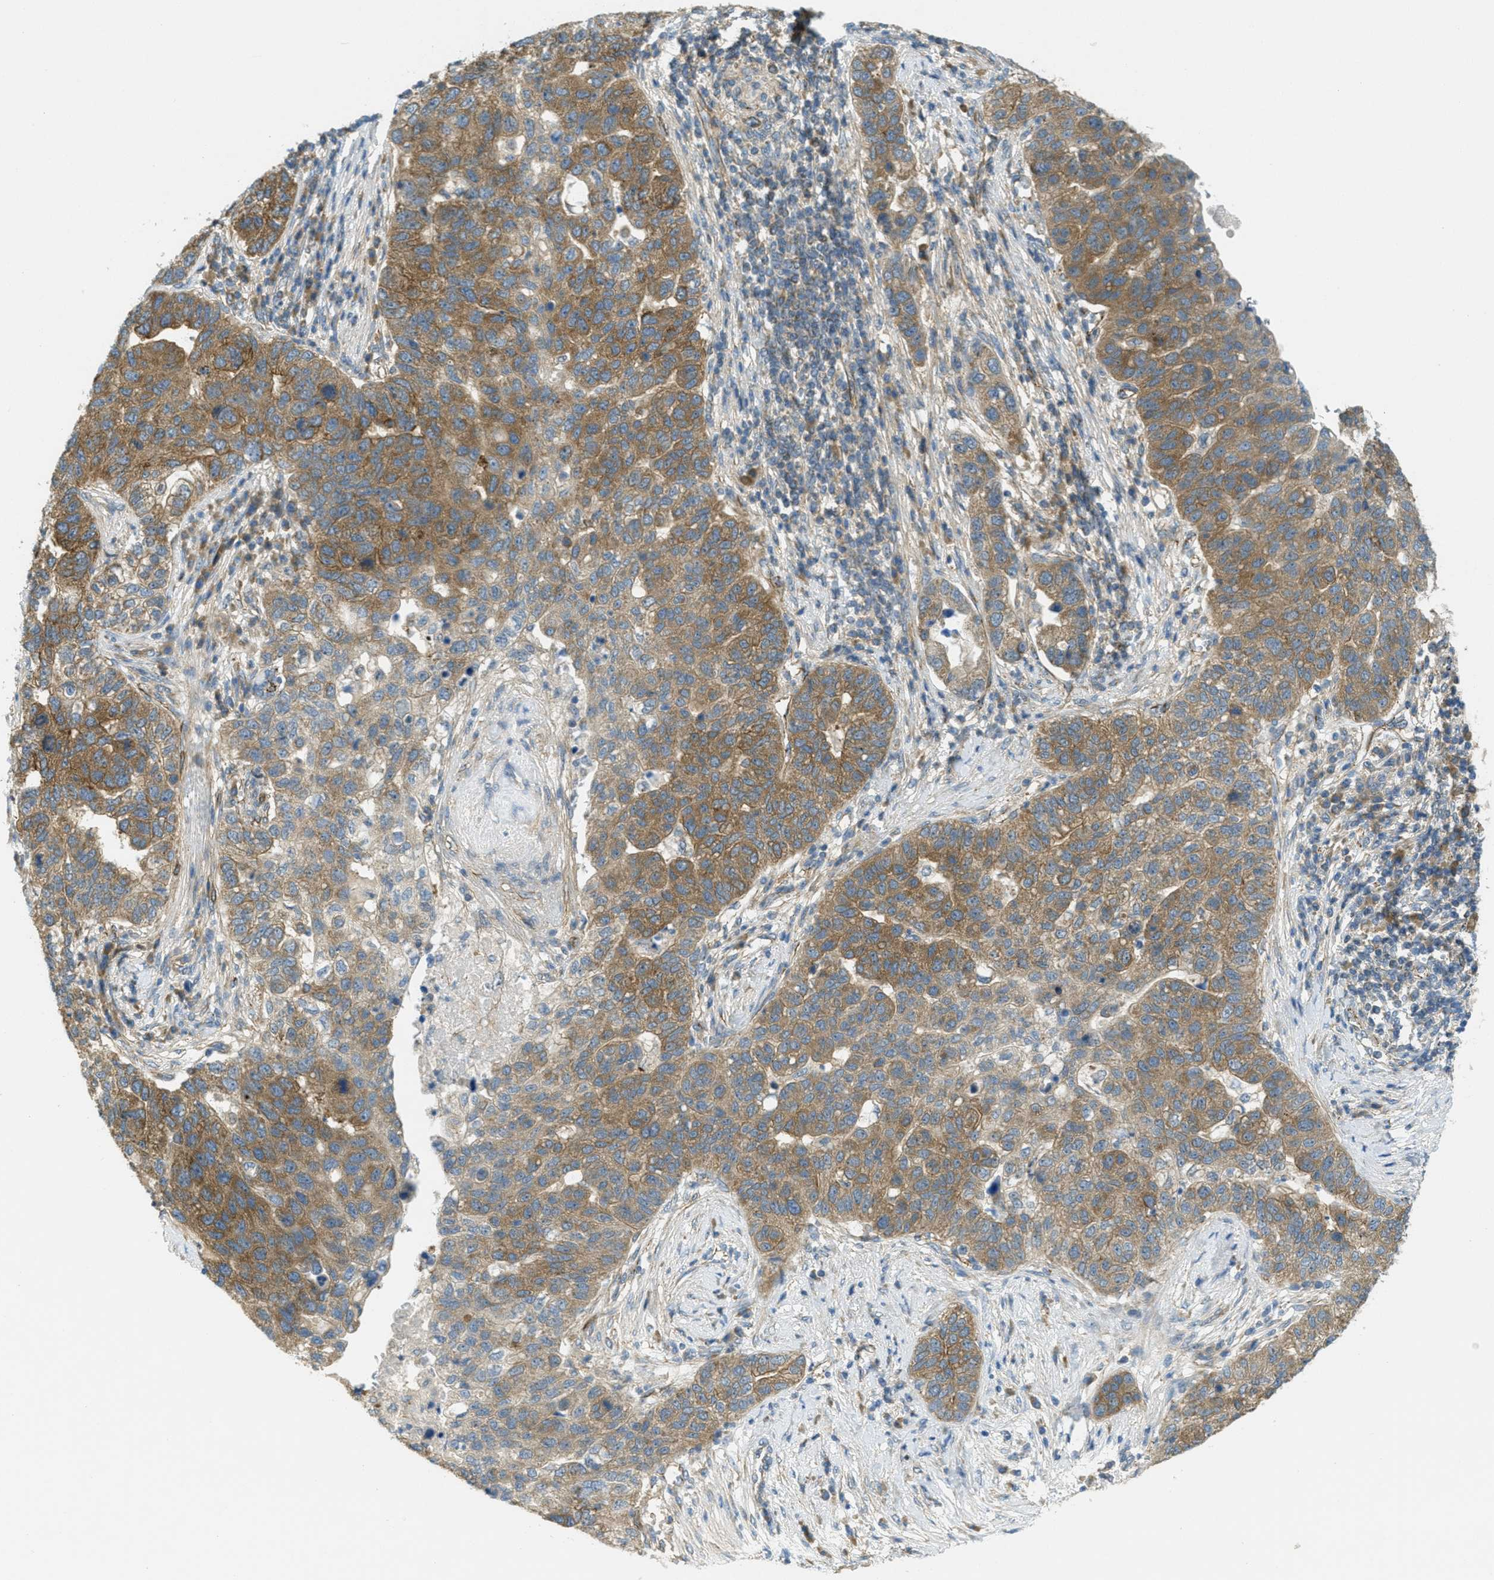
{"staining": {"intensity": "moderate", "quantity": ">75%", "location": "cytoplasmic/membranous"}, "tissue": "pancreatic cancer", "cell_type": "Tumor cells", "image_type": "cancer", "snomed": [{"axis": "morphology", "description": "Adenocarcinoma, NOS"}, {"axis": "topography", "description": "Pancreas"}], "caption": "Protein staining of pancreatic cancer tissue shows moderate cytoplasmic/membranous staining in about >75% of tumor cells.", "gene": "JCAD", "patient": {"sex": "female", "age": 61}}